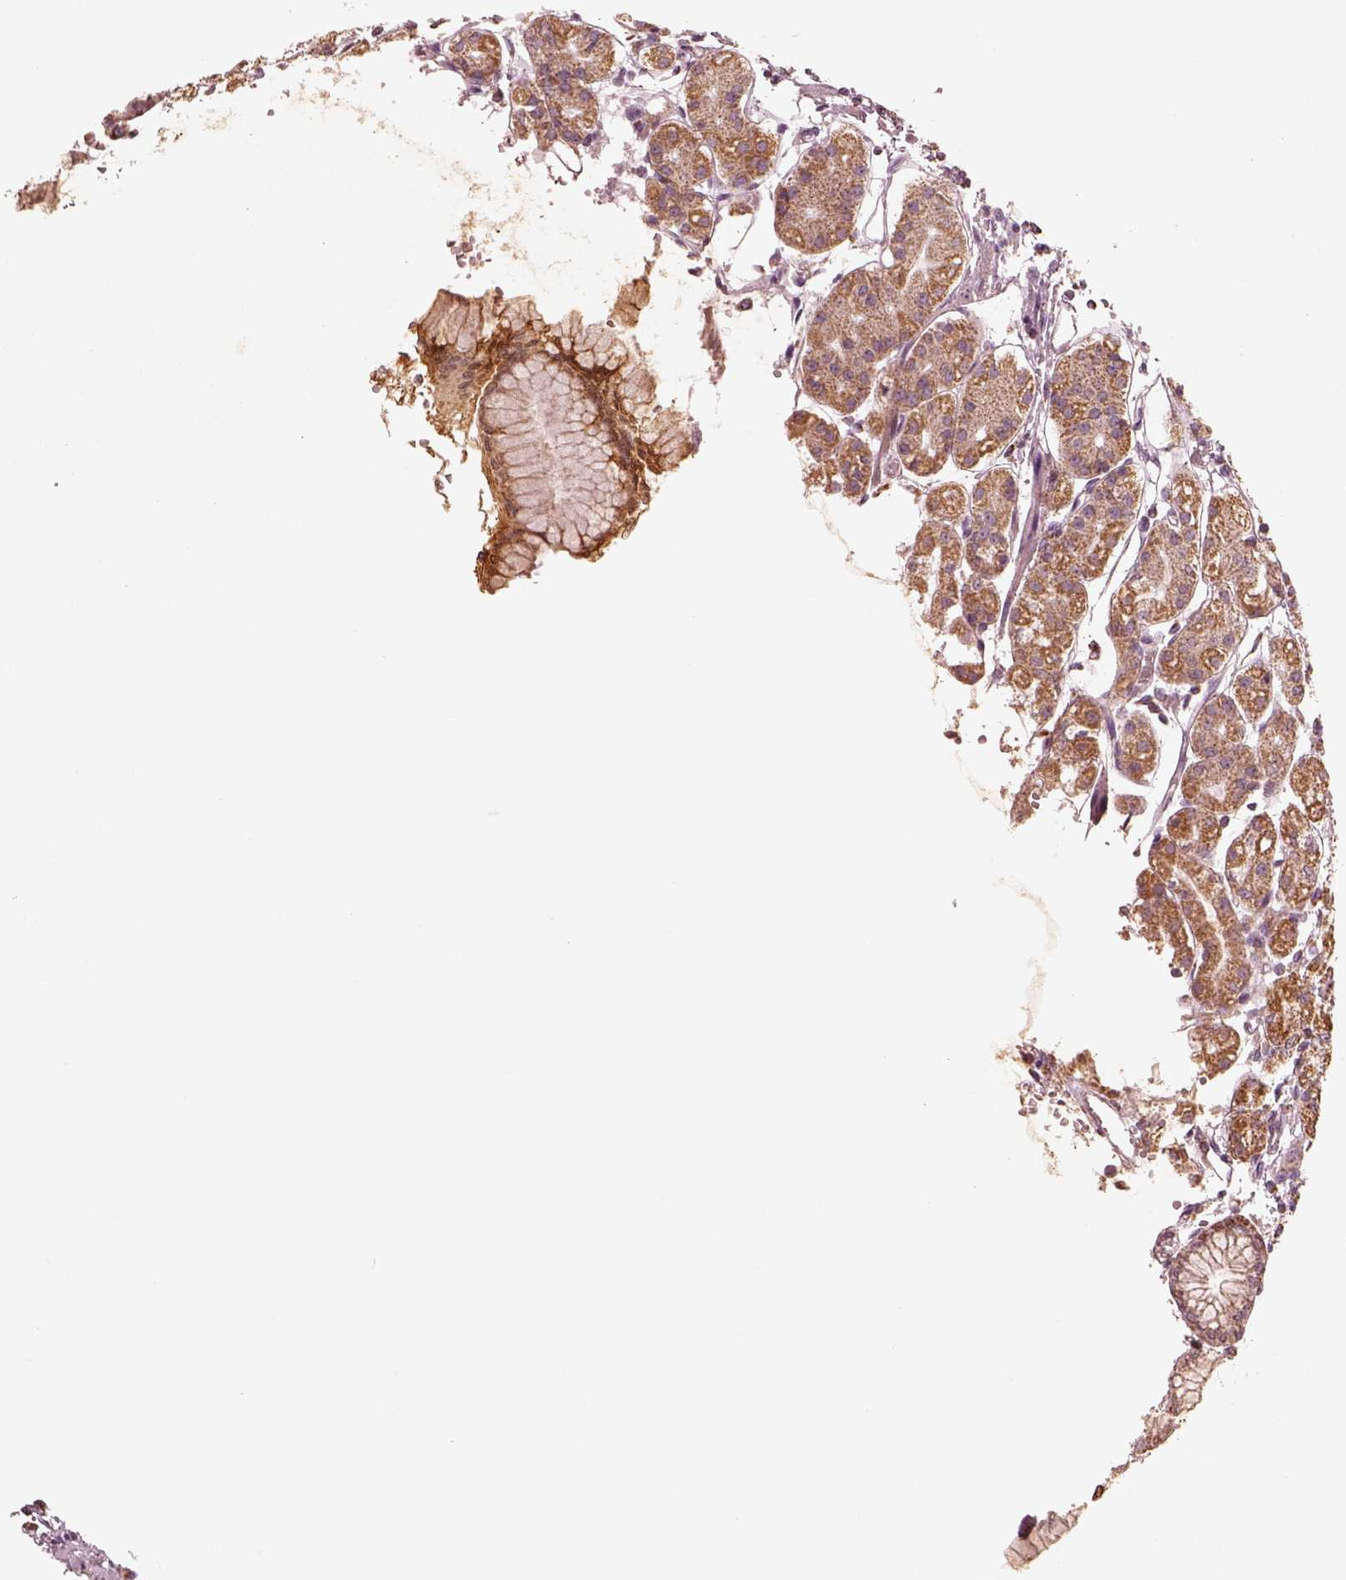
{"staining": {"intensity": "moderate", "quantity": ">75%", "location": "cytoplasmic/membranous"}, "tissue": "stomach", "cell_type": "Glandular cells", "image_type": "normal", "snomed": [{"axis": "morphology", "description": "Normal tissue, NOS"}, {"axis": "topography", "description": "Skeletal muscle"}, {"axis": "topography", "description": "Stomach"}], "caption": "Unremarkable stomach was stained to show a protein in brown. There is medium levels of moderate cytoplasmic/membranous expression in approximately >75% of glandular cells. (Brightfield microscopy of DAB IHC at high magnification).", "gene": "ENTPD6", "patient": {"sex": "female", "age": 57}}